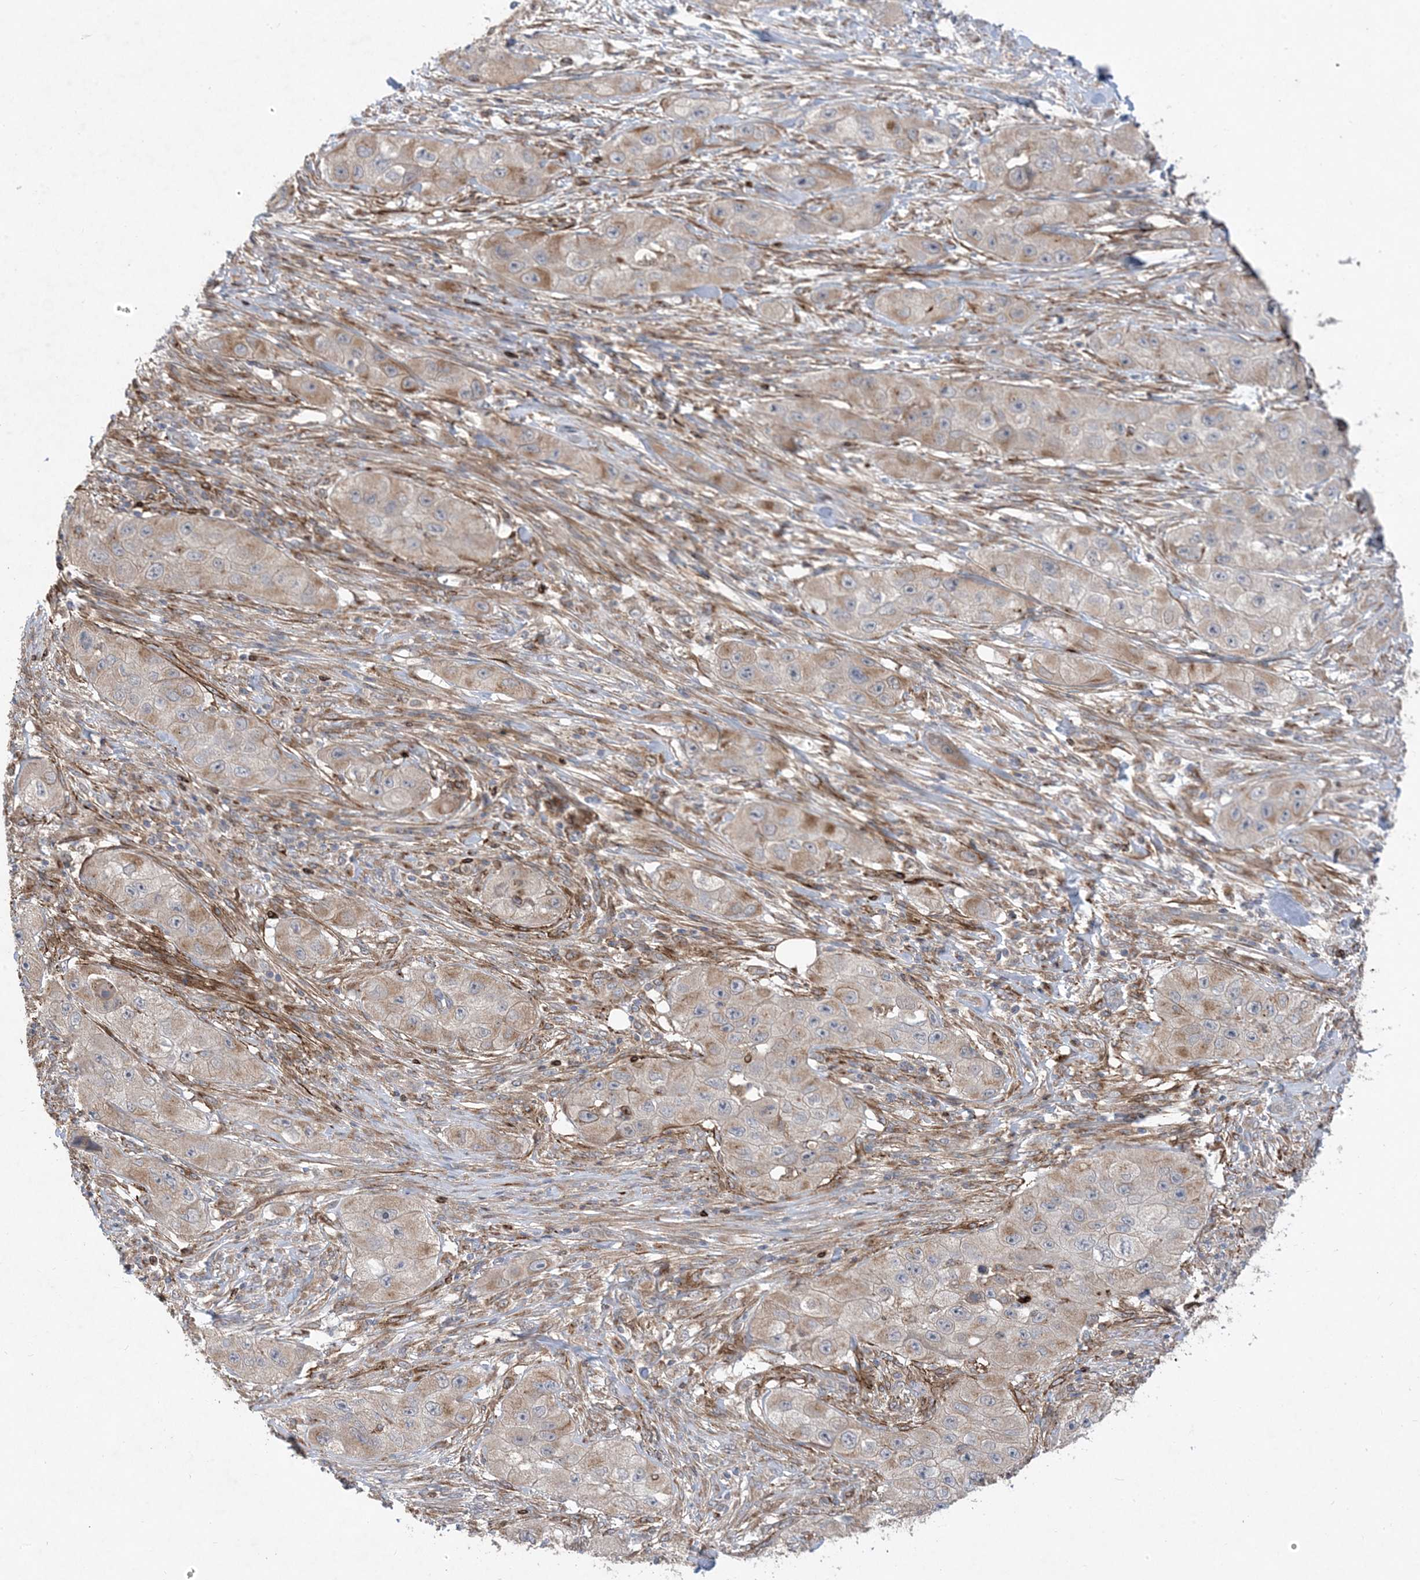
{"staining": {"intensity": "weak", "quantity": "25%-75%", "location": "cytoplasmic/membranous"}, "tissue": "skin cancer", "cell_type": "Tumor cells", "image_type": "cancer", "snomed": [{"axis": "morphology", "description": "Squamous cell carcinoma, NOS"}, {"axis": "topography", "description": "Skin"}, {"axis": "topography", "description": "Subcutis"}], "caption": "Immunohistochemistry image of neoplastic tissue: skin cancer (squamous cell carcinoma) stained using immunohistochemistry demonstrates low levels of weak protein expression localized specifically in the cytoplasmic/membranous of tumor cells, appearing as a cytoplasmic/membranous brown color.", "gene": "MASP2", "patient": {"sex": "male", "age": 73}}